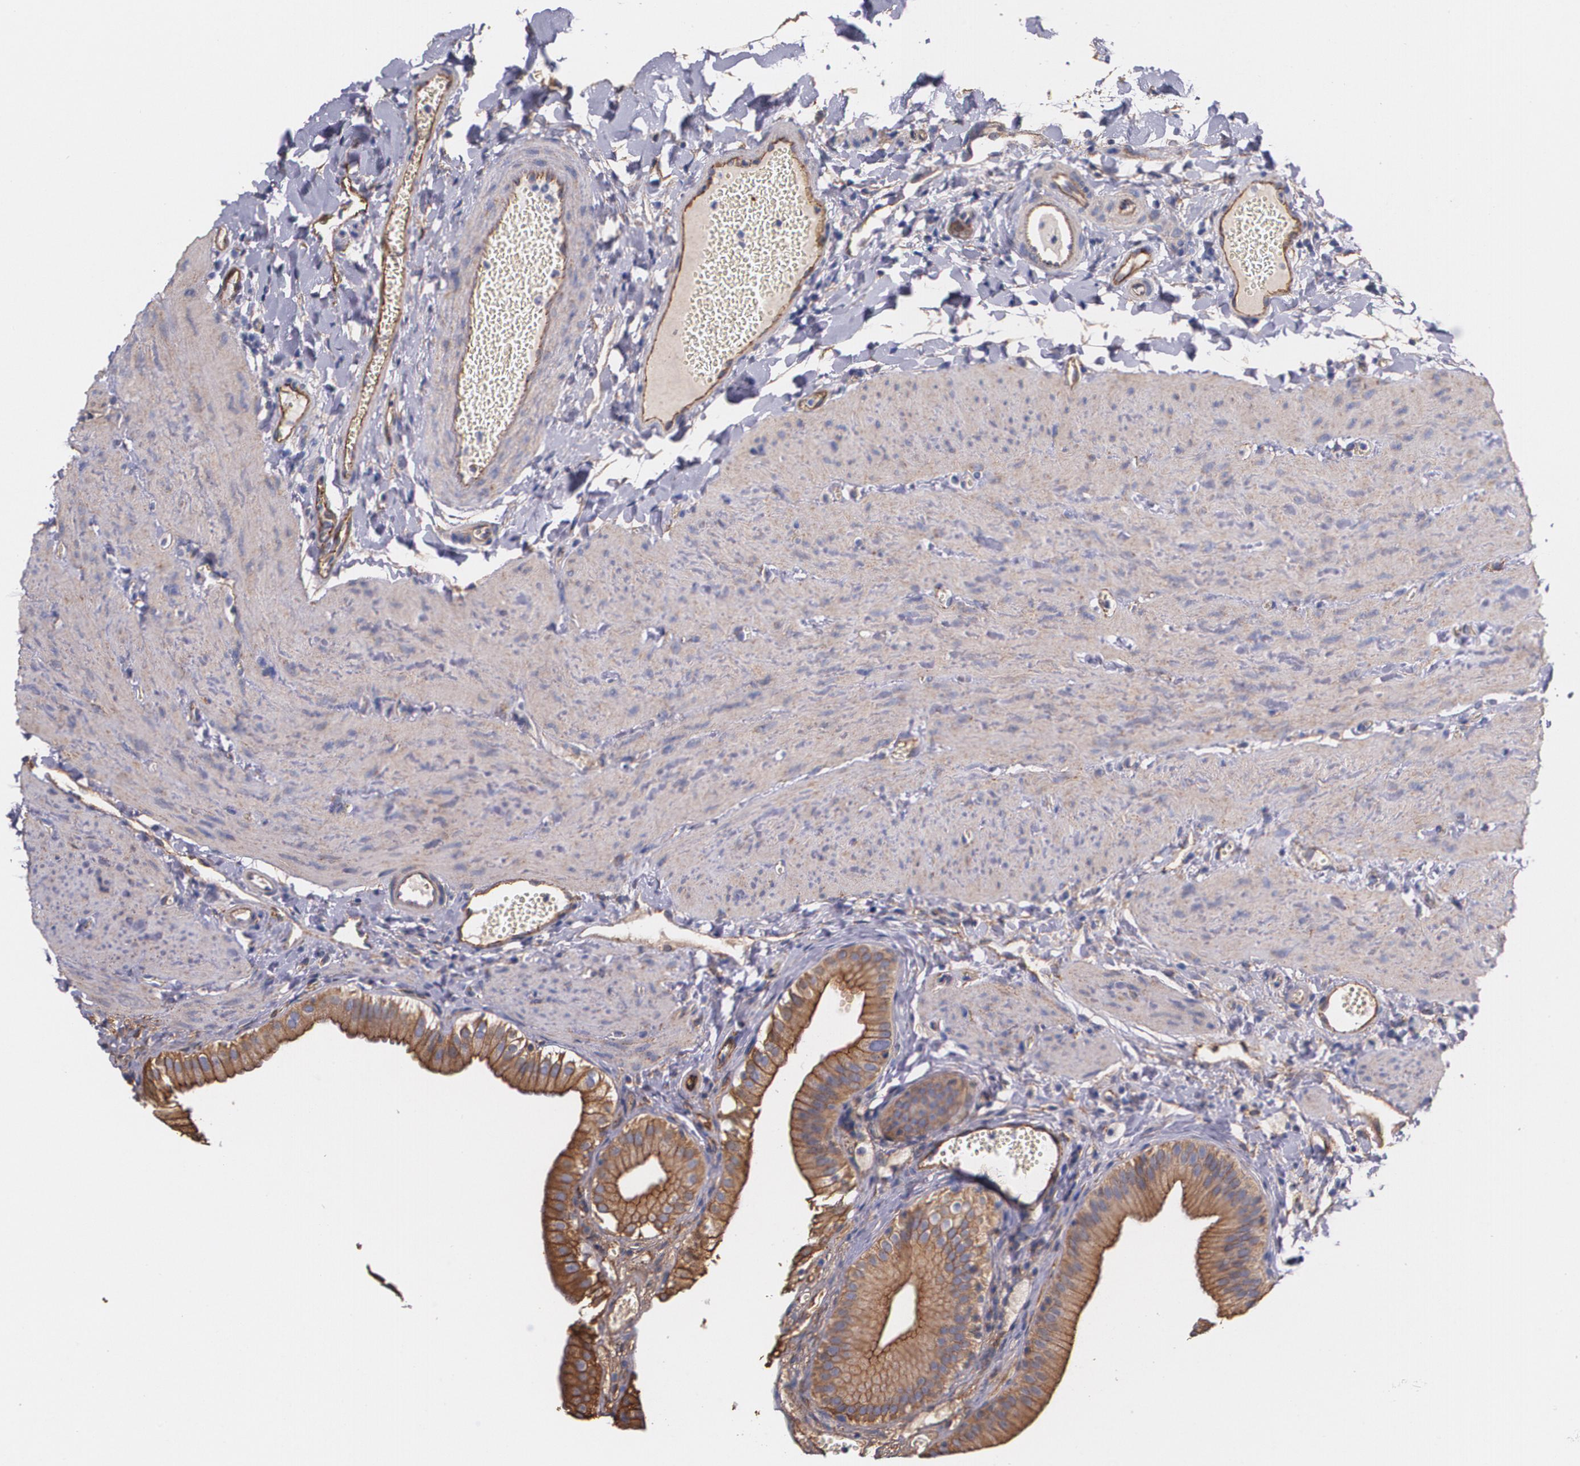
{"staining": {"intensity": "strong", "quantity": ">75%", "location": "cytoplasmic/membranous"}, "tissue": "gallbladder", "cell_type": "Glandular cells", "image_type": "normal", "snomed": [{"axis": "morphology", "description": "Normal tissue, NOS"}, {"axis": "topography", "description": "Gallbladder"}], "caption": "A photomicrograph of gallbladder stained for a protein shows strong cytoplasmic/membranous brown staining in glandular cells. (Brightfield microscopy of DAB IHC at high magnification).", "gene": "TJP1", "patient": {"sex": "female", "age": 24}}